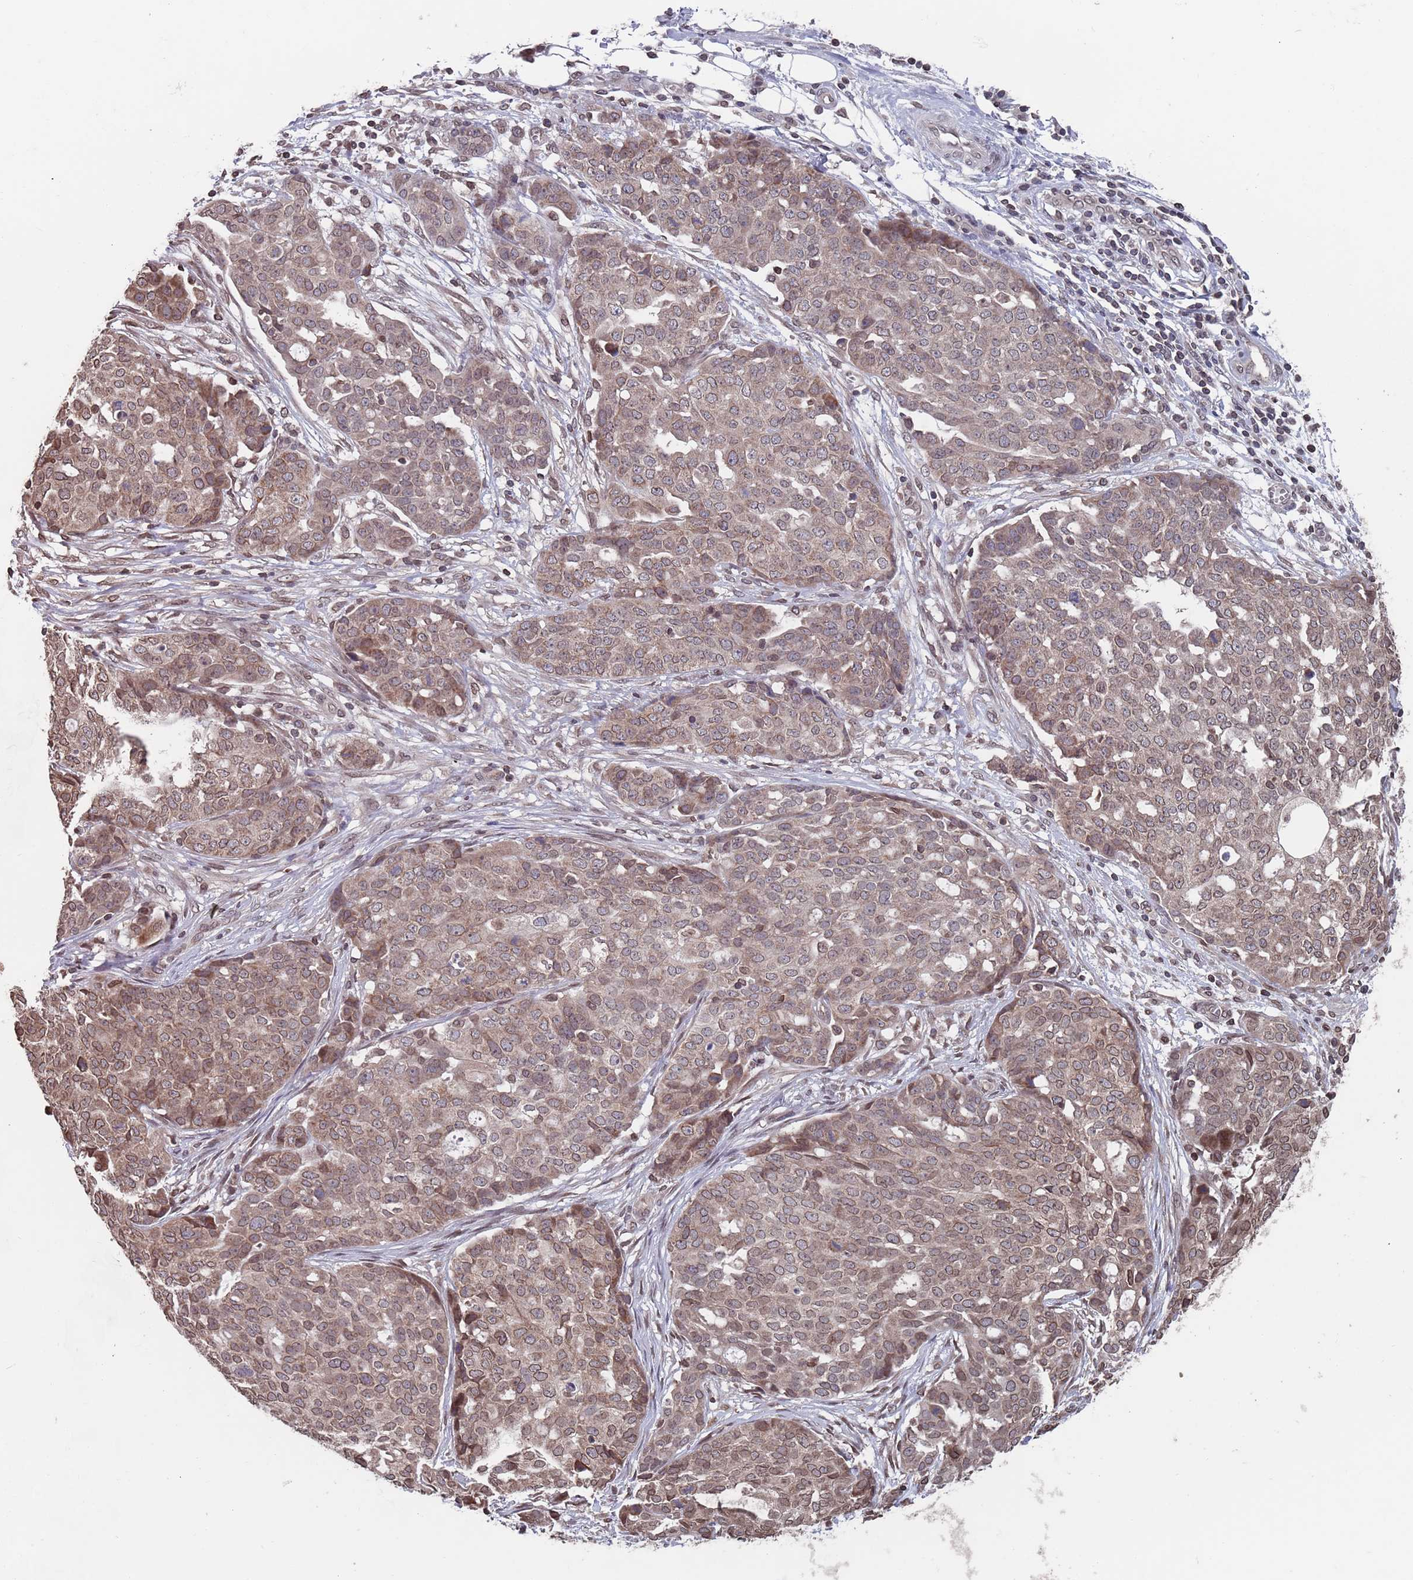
{"staining": {"intensity": "moderate", "quantity": "25%-75%", "location": "cytoplasmic/membranous,nuclear"}, "tissue": "ovarian cancer", "cell_type": "Tumor cells", "image_type": "cancer", "snomed": [{"axis": "morphology", "description": "Cystadenocarcinoma, serous, NOS"}, {"axis": "topography", "description": "Soft tissue"}, {"axis": "topography", "description": "Ovary"}], "caption": "This histopathology image demonstrates serous cystadenocarcinoma (ovarian) stained with immunohistochemistry to label a protein in brown. The cytoplasmic/membranous and nuclear of tumor cells show moderate positivity for the protein. Nuclei are counter-stained blue.", "gene": "SDHAF3", "patient": {"sex": "female", "age": 57}}